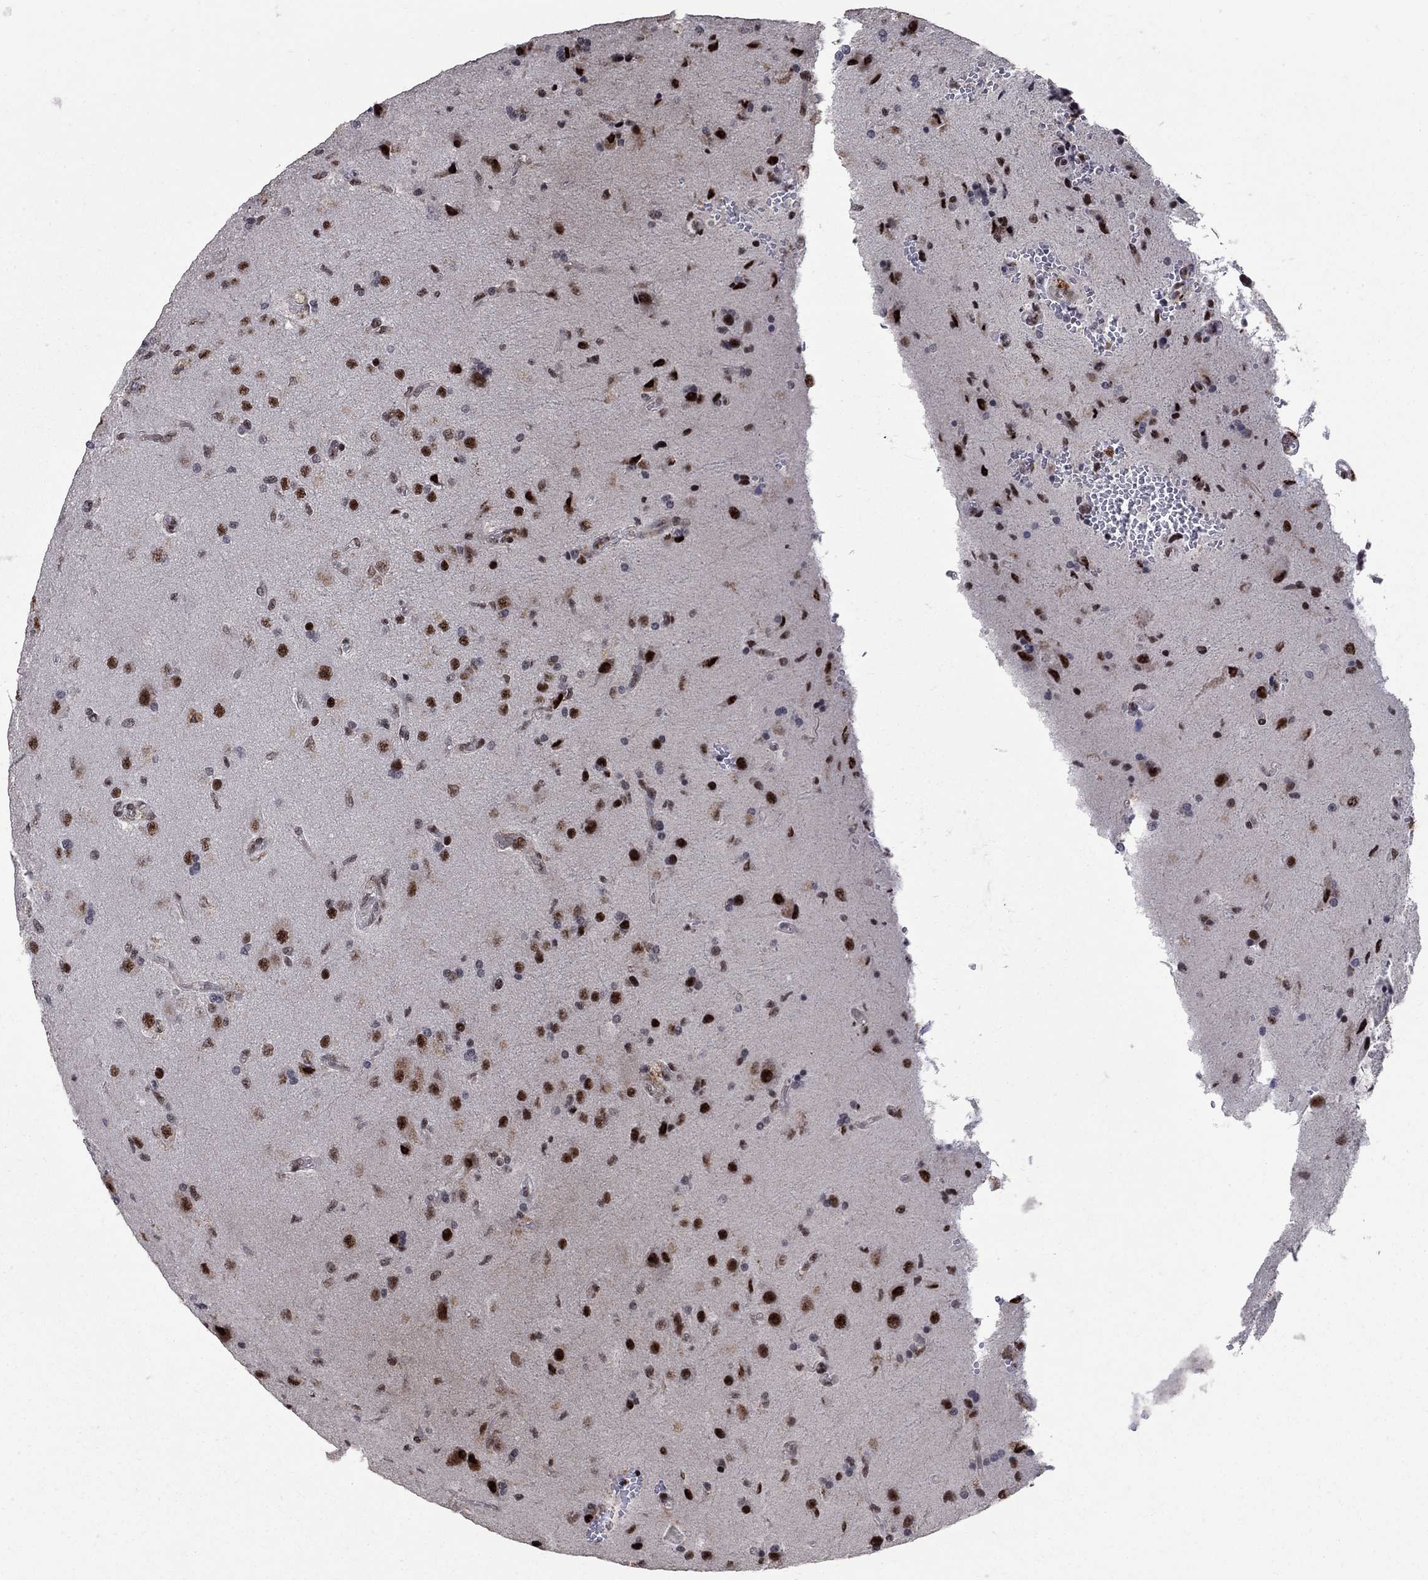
{"staining": {"intensity": "strong", "quantity": "25%-75%", "location": "nuclear"}, "tissue": "glioma", "cell_type": "Tumor cells", "image_type": "cancer", "snomed": [{"axis": "morphology", "description": "Glioma, malignant, High grade"}, {"axis": "topography", "description": "Brain"}], "caption": "High-magnification brightfield microscopy of malignant high-grade glioma stained with DAB (3,3'-diaminobenzidine) (brown) and counterstained with hematoxylin (blue). tumor cells exhibit strong nuclear staining is identified in approximately25%-75% of cells. (Stains: DAB in brown, nuclei in blue, Microscopy: brightfield microscopy at high magnification).", "gene": "PNISR", "patient": {"sex": "male", "age": 56}}